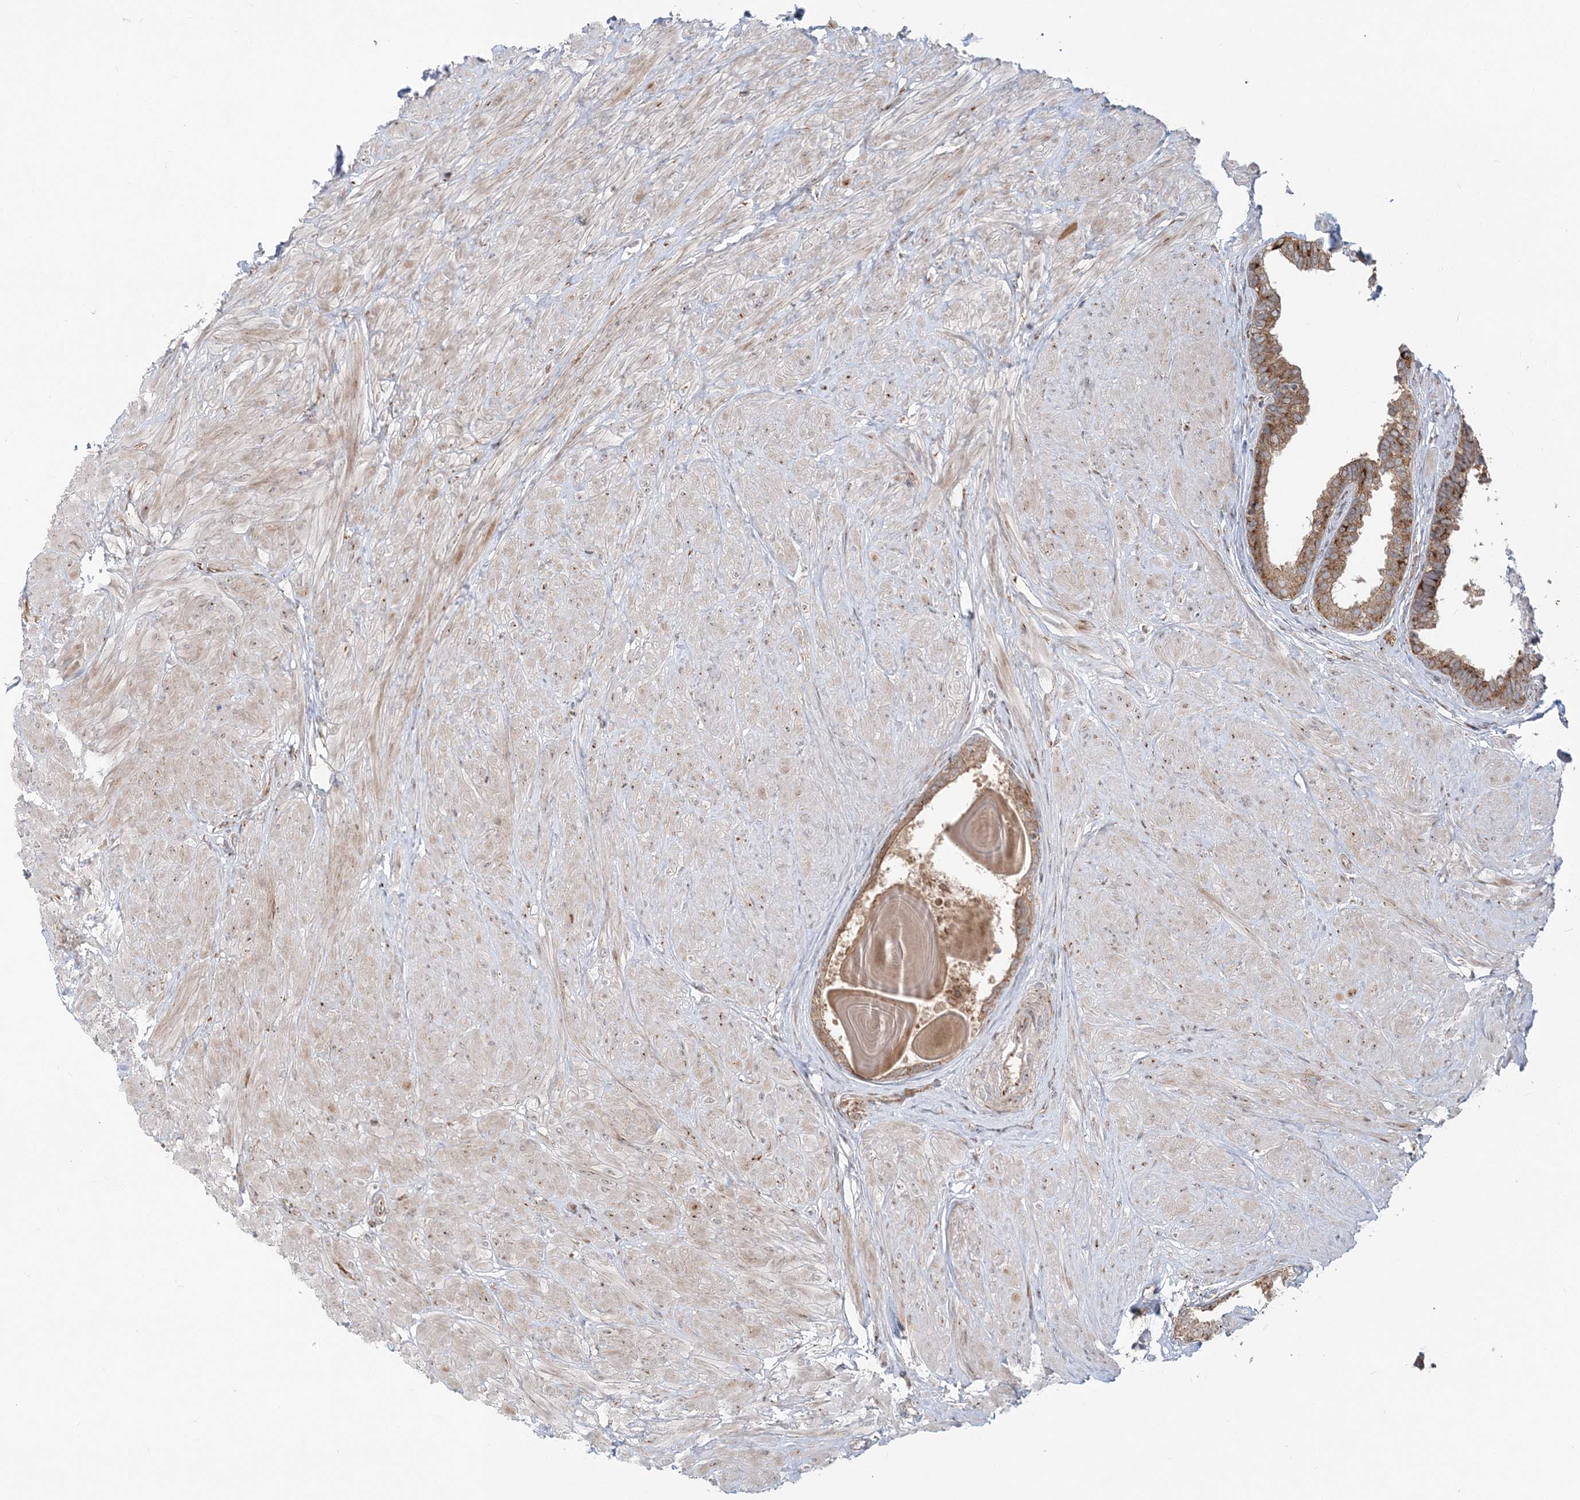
{"staining": {"intensity": "moderate", "quantity": ">75%", "location": "cytoplasmic/membranous"}, "tissue": "prostate", "cell_type": "Glandular cells", "image_type": "normal", "snomed": [{"axis": "morphology", "description": "Normal tissue, NOS"}, {"axis": "topography", "description": "Prostate"}], "caption": "Protein expression analysis of unremarkable prostate reveals moderate cytoplasmic/membranous staining in approximately >75% of glandular cells.", "gene": "ABCC3", "patient": {"sex": "male", "age": 48}}